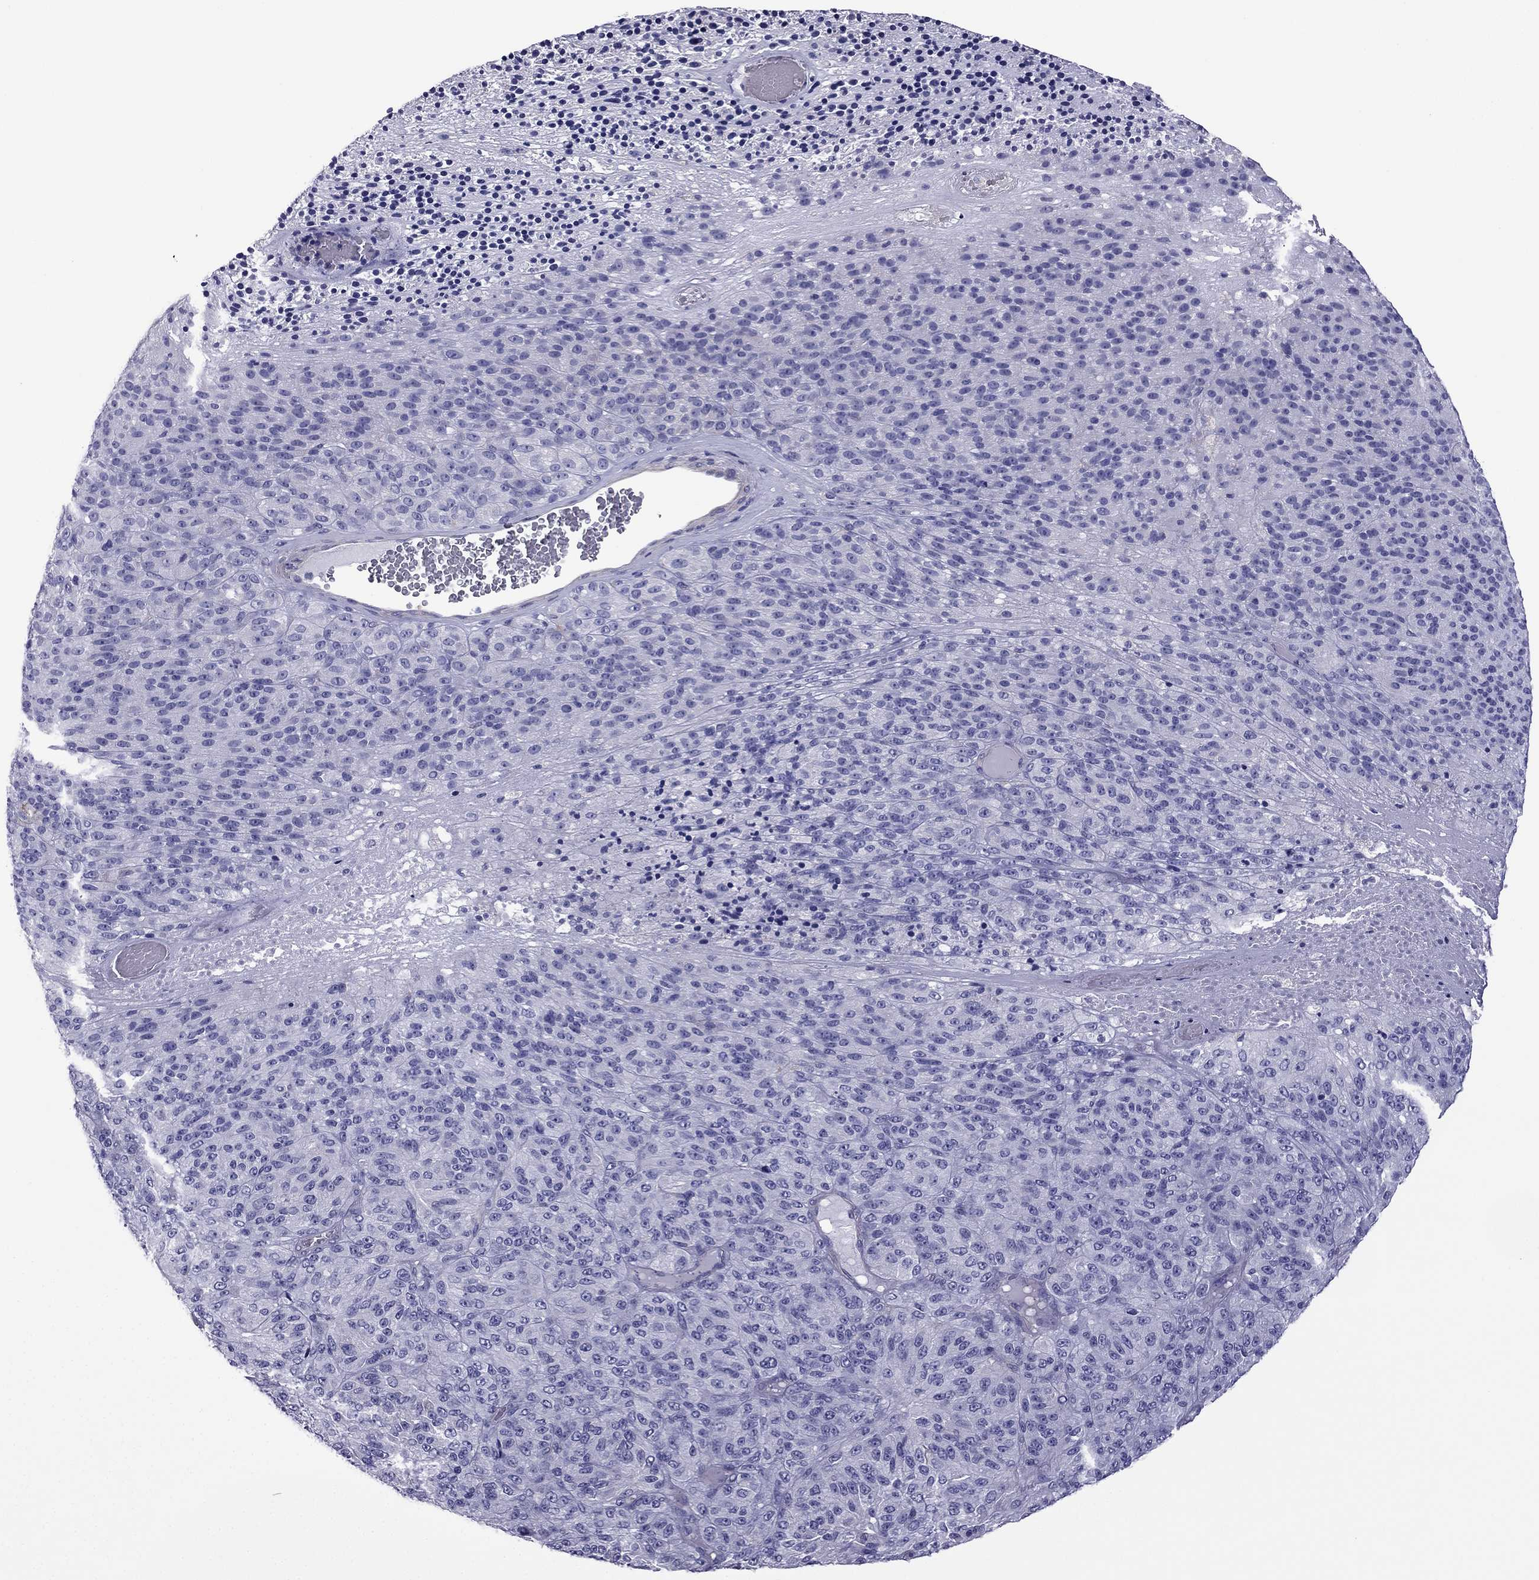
{"staining": {"intensity": "negative", "quantity": "none", "location": "none"}, "tissue": "melanoma", "cell_type": "Tumor cells", "image_type": "cancer", "snomed": [{"axis": "morphology", "description": "Malignant melanoma, Metastatic site"}, {"axis": "topography", "description": "Brain"}], "caption": "Tumor cells show no significant expression in malignant melanoma (metastatic site).", "gene": "GJA8", "patient": {"sex": "female", "age": 56}}